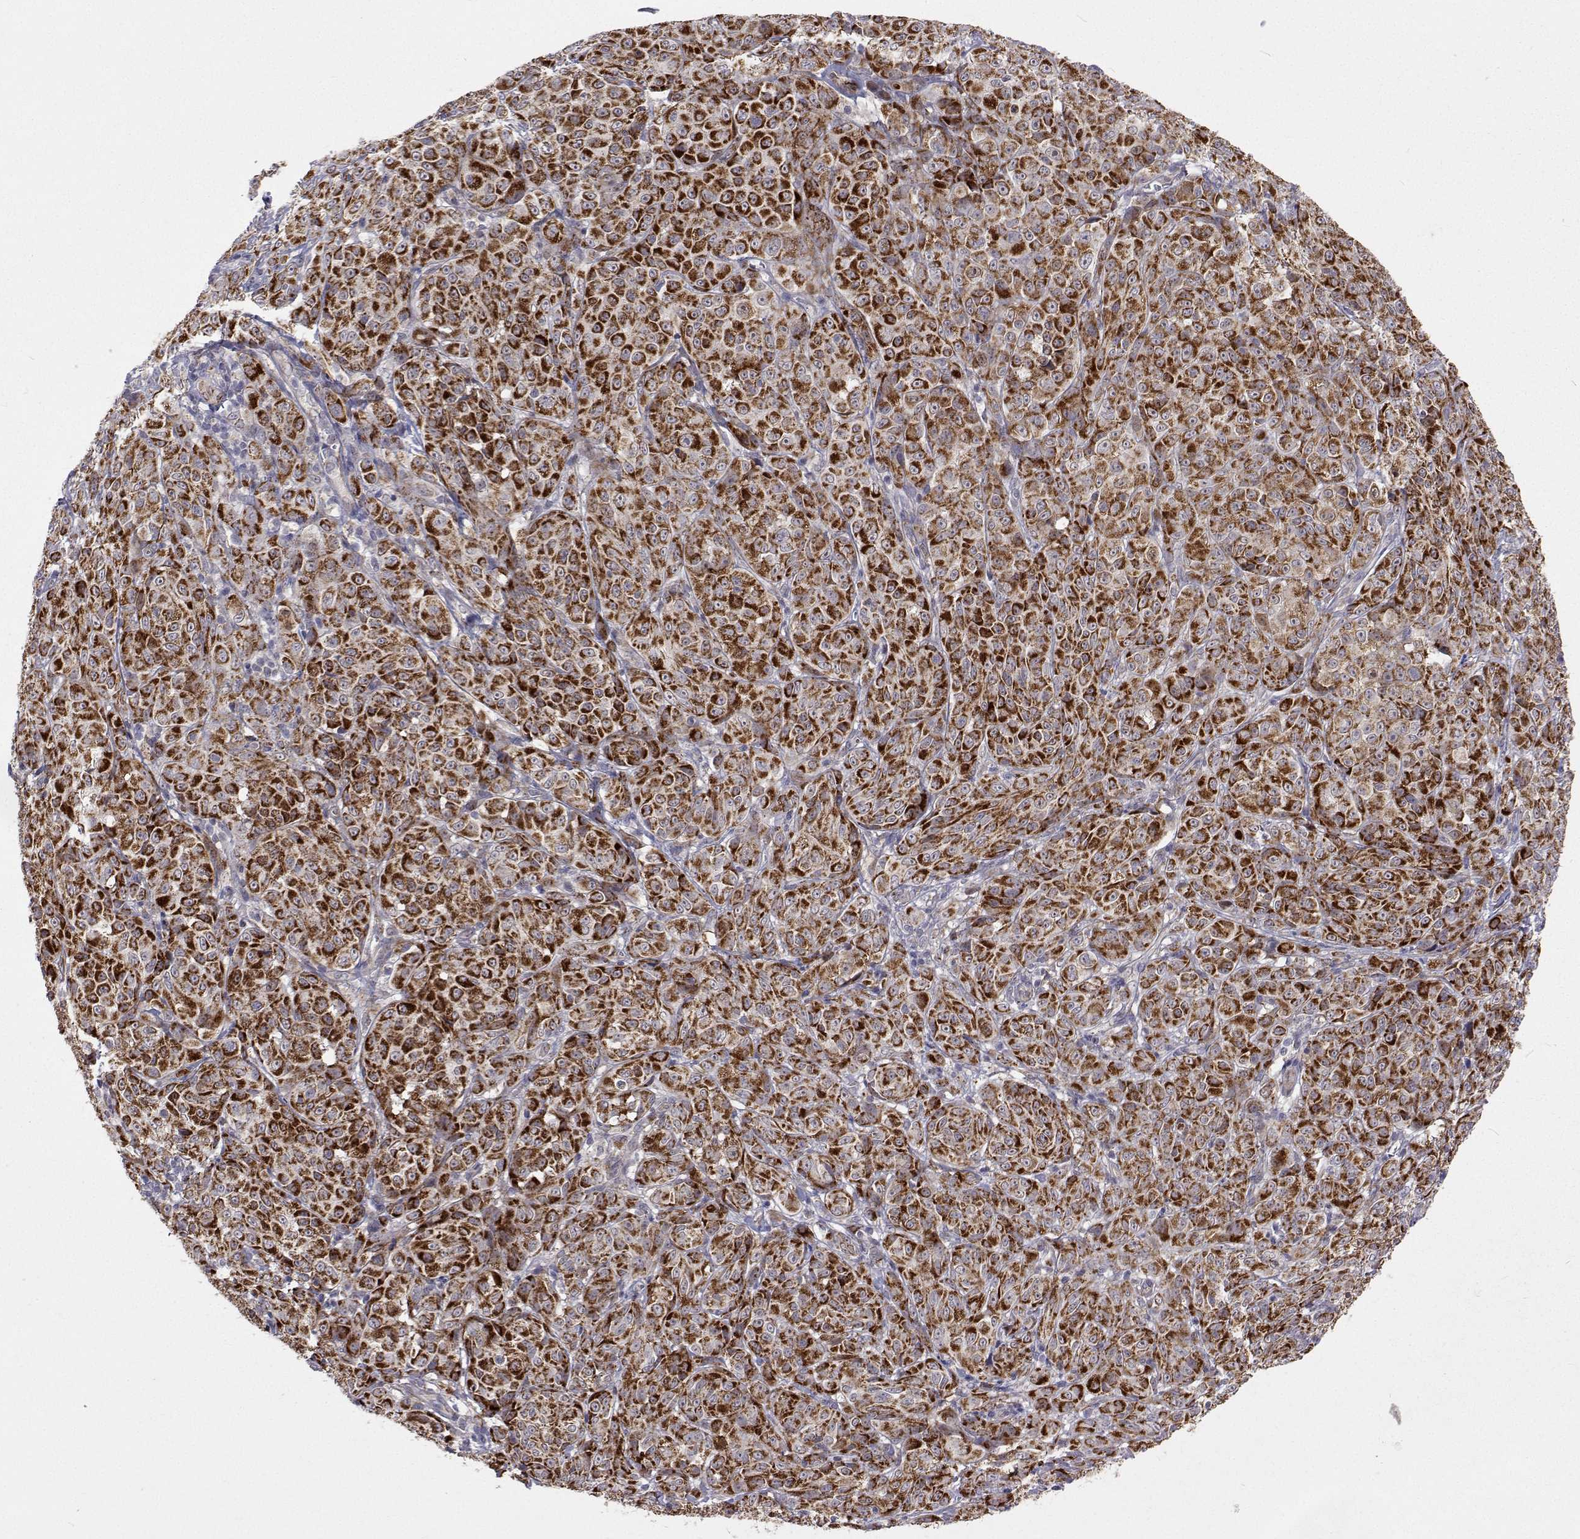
{"staining": {"intensity": "strong", "quantity": ">75%", "location": "cytoplasmic/membranous"}, "tissue": "melanoma", "cell_type": "Tumor cells", "image_type": "cancer", "snomed": [{"axis": "morphology", "description": "Malignant melanoma, NOS"}, {"axis": "topography", "description": "Skin"}], "caption": "About >75% of tumor cells in melanoma demonstrate strong cytoplasmic/membranous protein positivity as visualized by brown immunohistochemical staining.", "gene": "DHTKD1", "patient": {"sex": "male", "age": 89}}